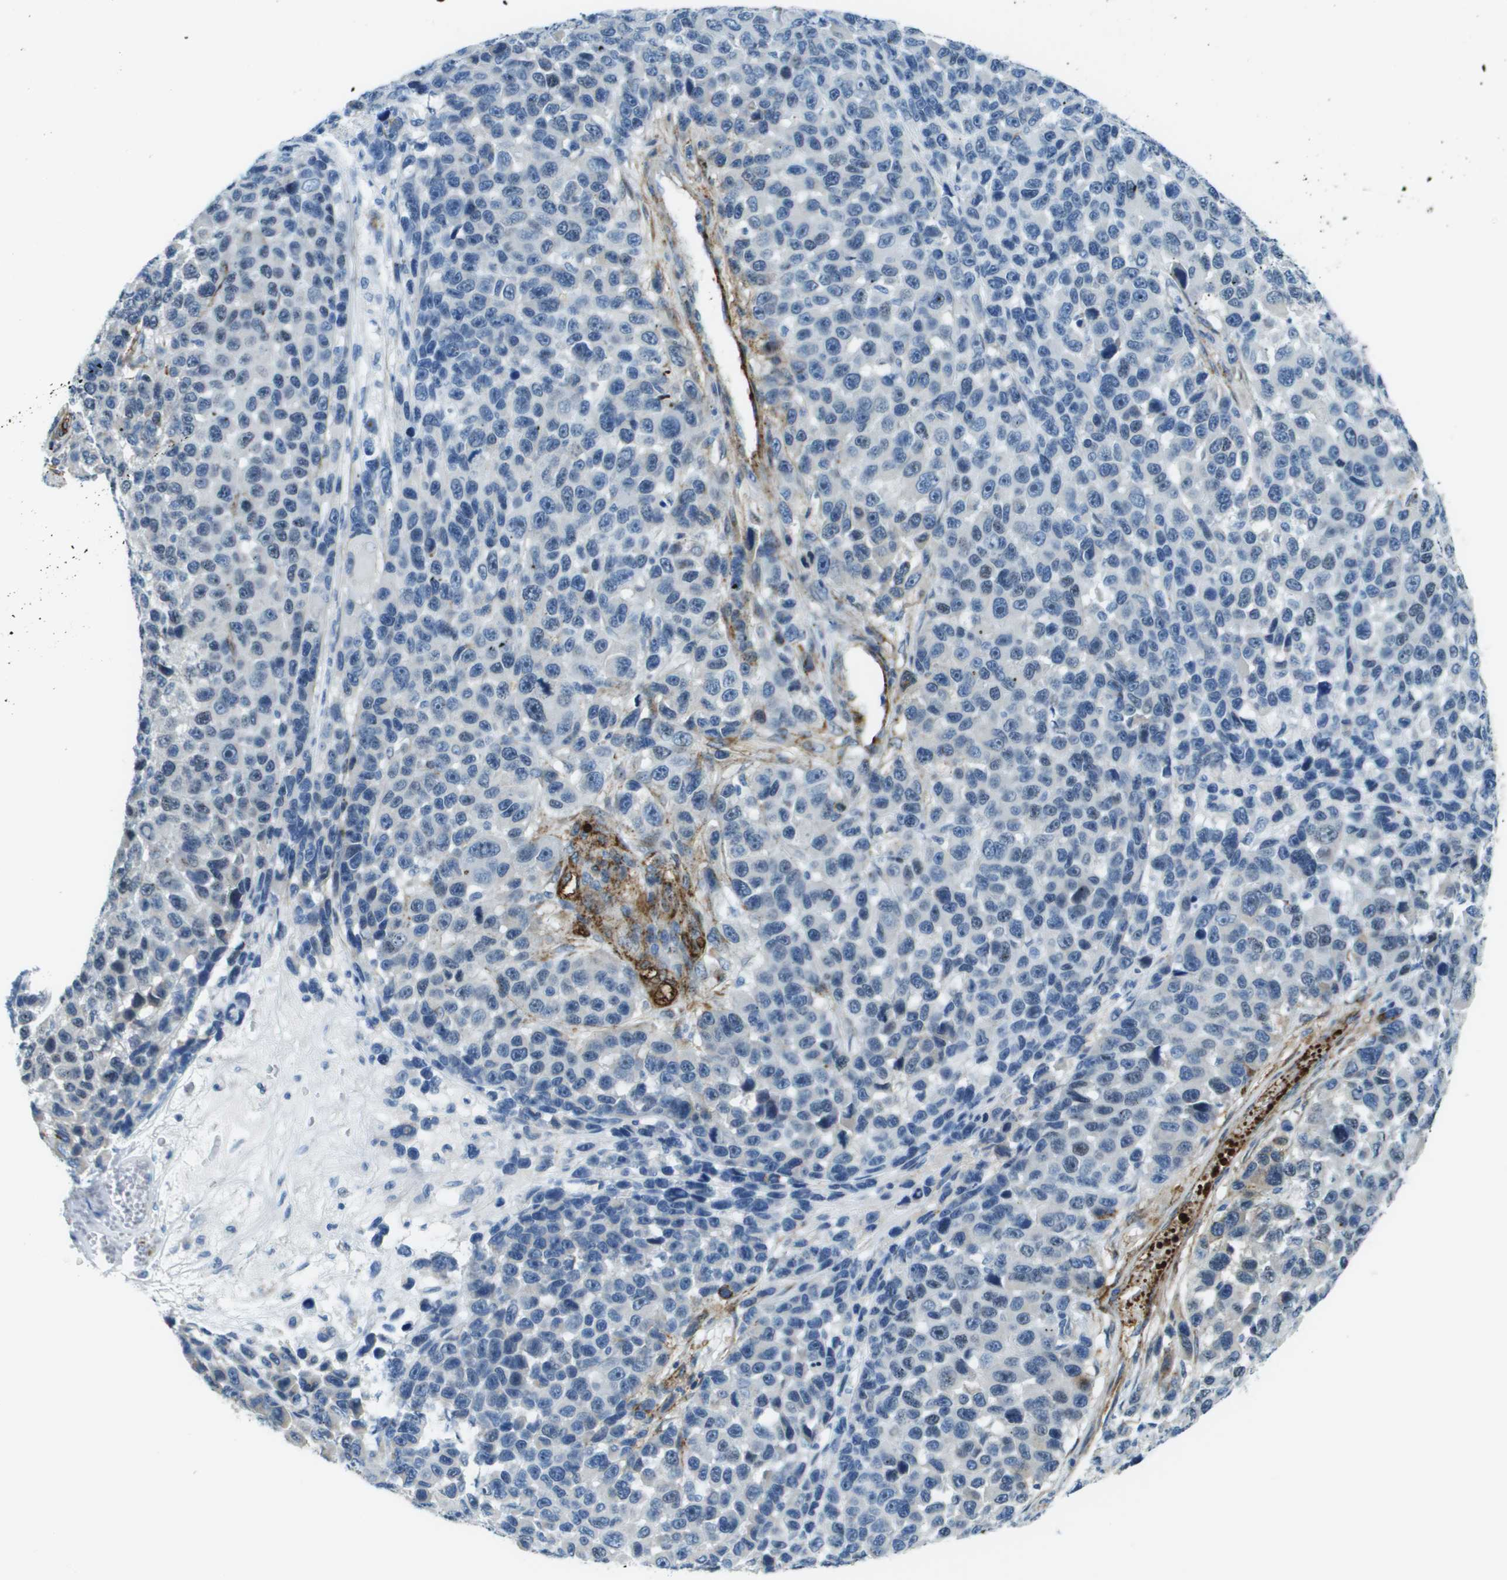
{"staining": {"intensity": "negative", "quantity": "none", "location": "none"}, "tissue": "melanoma", "cell_type": "Tumor cells", "image_type": "cancer", "snomed": [{"axis": "morphology", "description": "Malignant melanoma, NOS"}, {"axis": "topography", "description": "Skin"}], "caption": "Histopathology image shows no significant protein expression in tumor cells of melanoma.", "gene": "SDC1", "patient": {"sex": "male", "age": 53}}